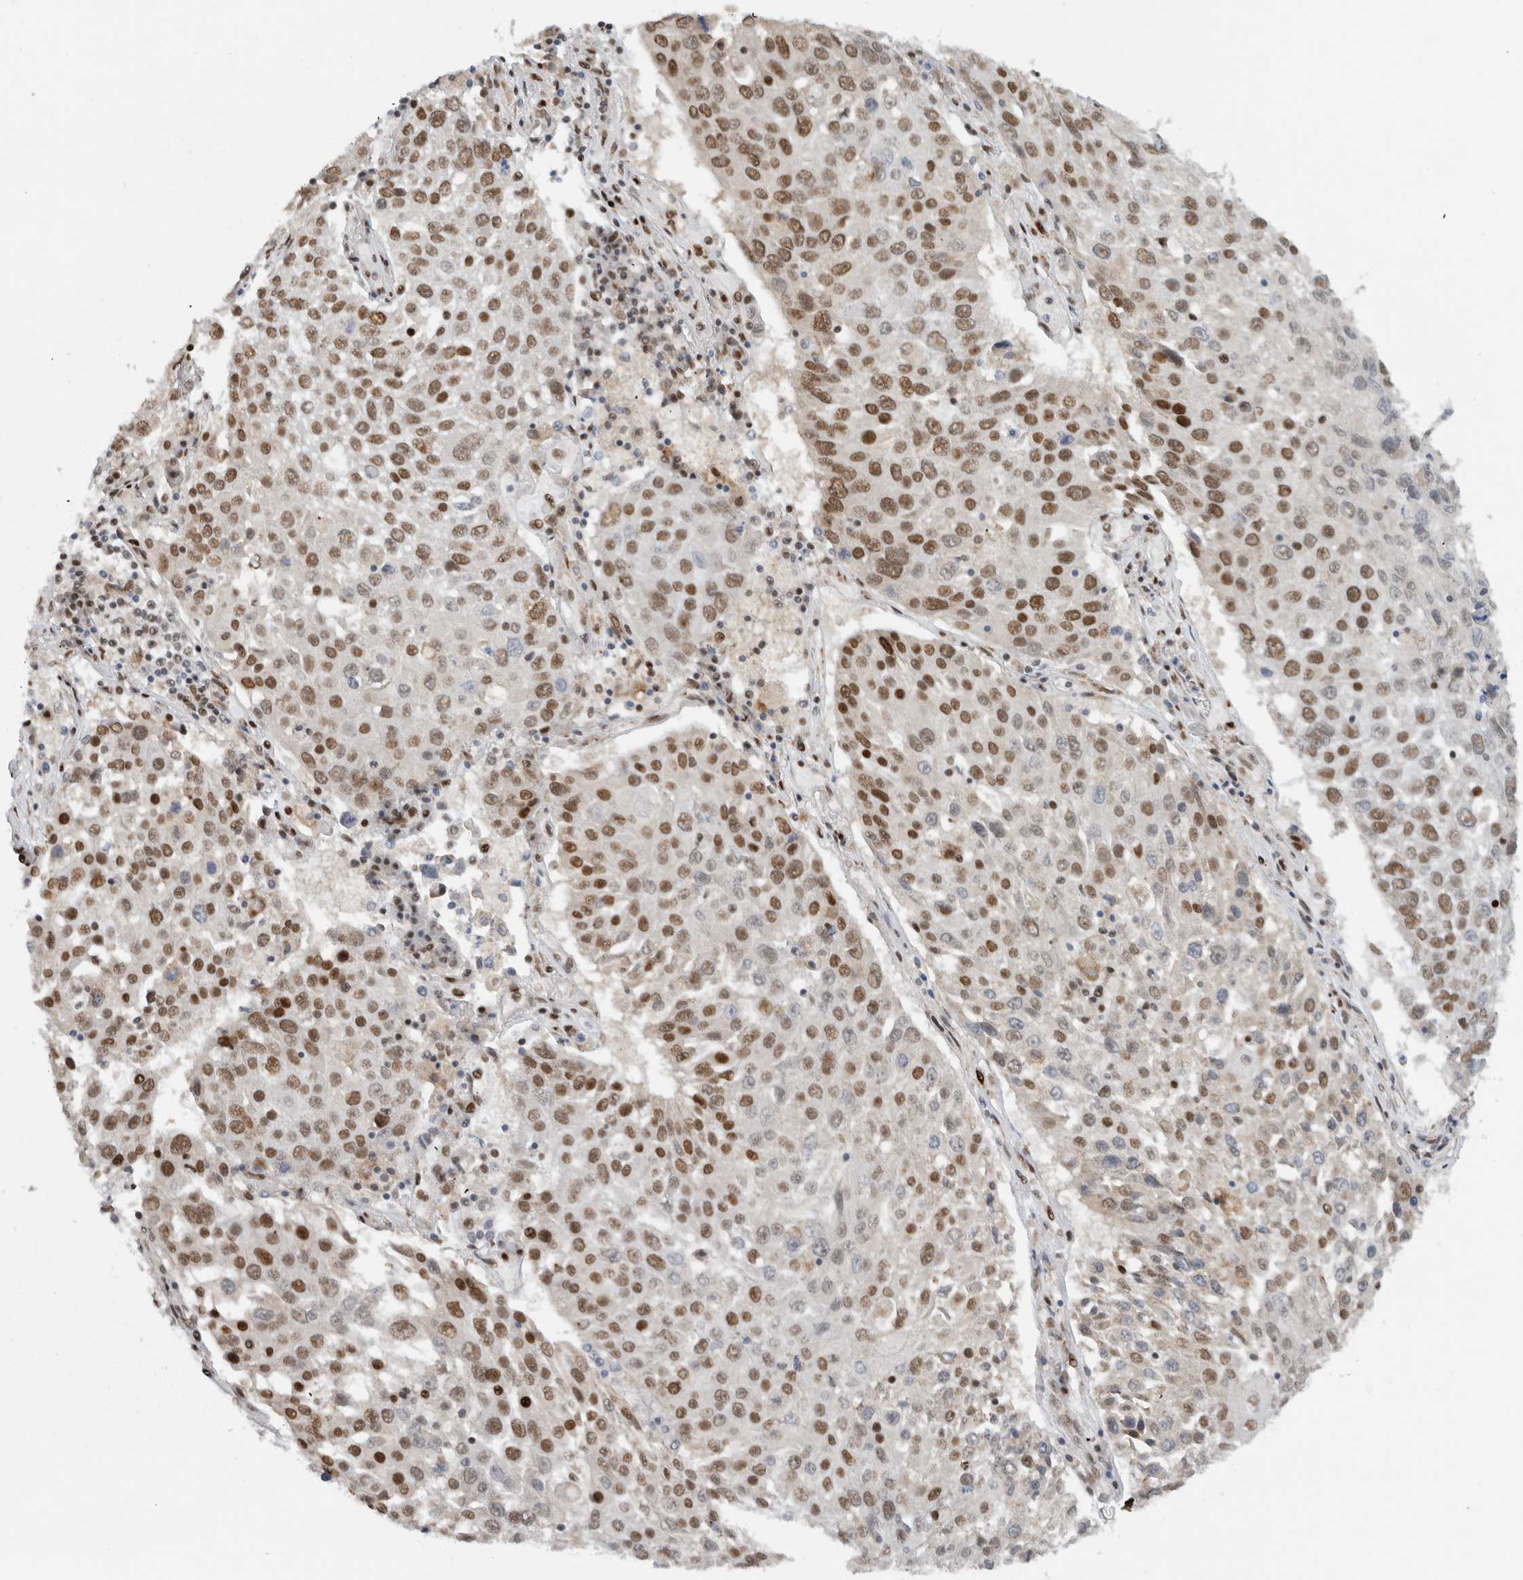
{"staining": {"intensity": "moderate", "quantity": ">75%", "location": "nuclear"}, "tissue": "lung cancer", "cell_type": "Tumor cells", "image_type": "cancer", "snomed": [{"axis": "morphology", "description": "Squamous cell carcinoma, NOS"}, {"axis": "topography", "description": "Lung"}], "caption": "High-magnification brightfield microscopy of squamous cell carcinoma (lung) stained with DAB (brown) and counterstained with hematoxylin (blue). tumor cells exhibit moderate nuclear expression is seen in about>75% of cells.", "gene": "HNRNPR", "patient": {"sex": "male", "age": 65}}